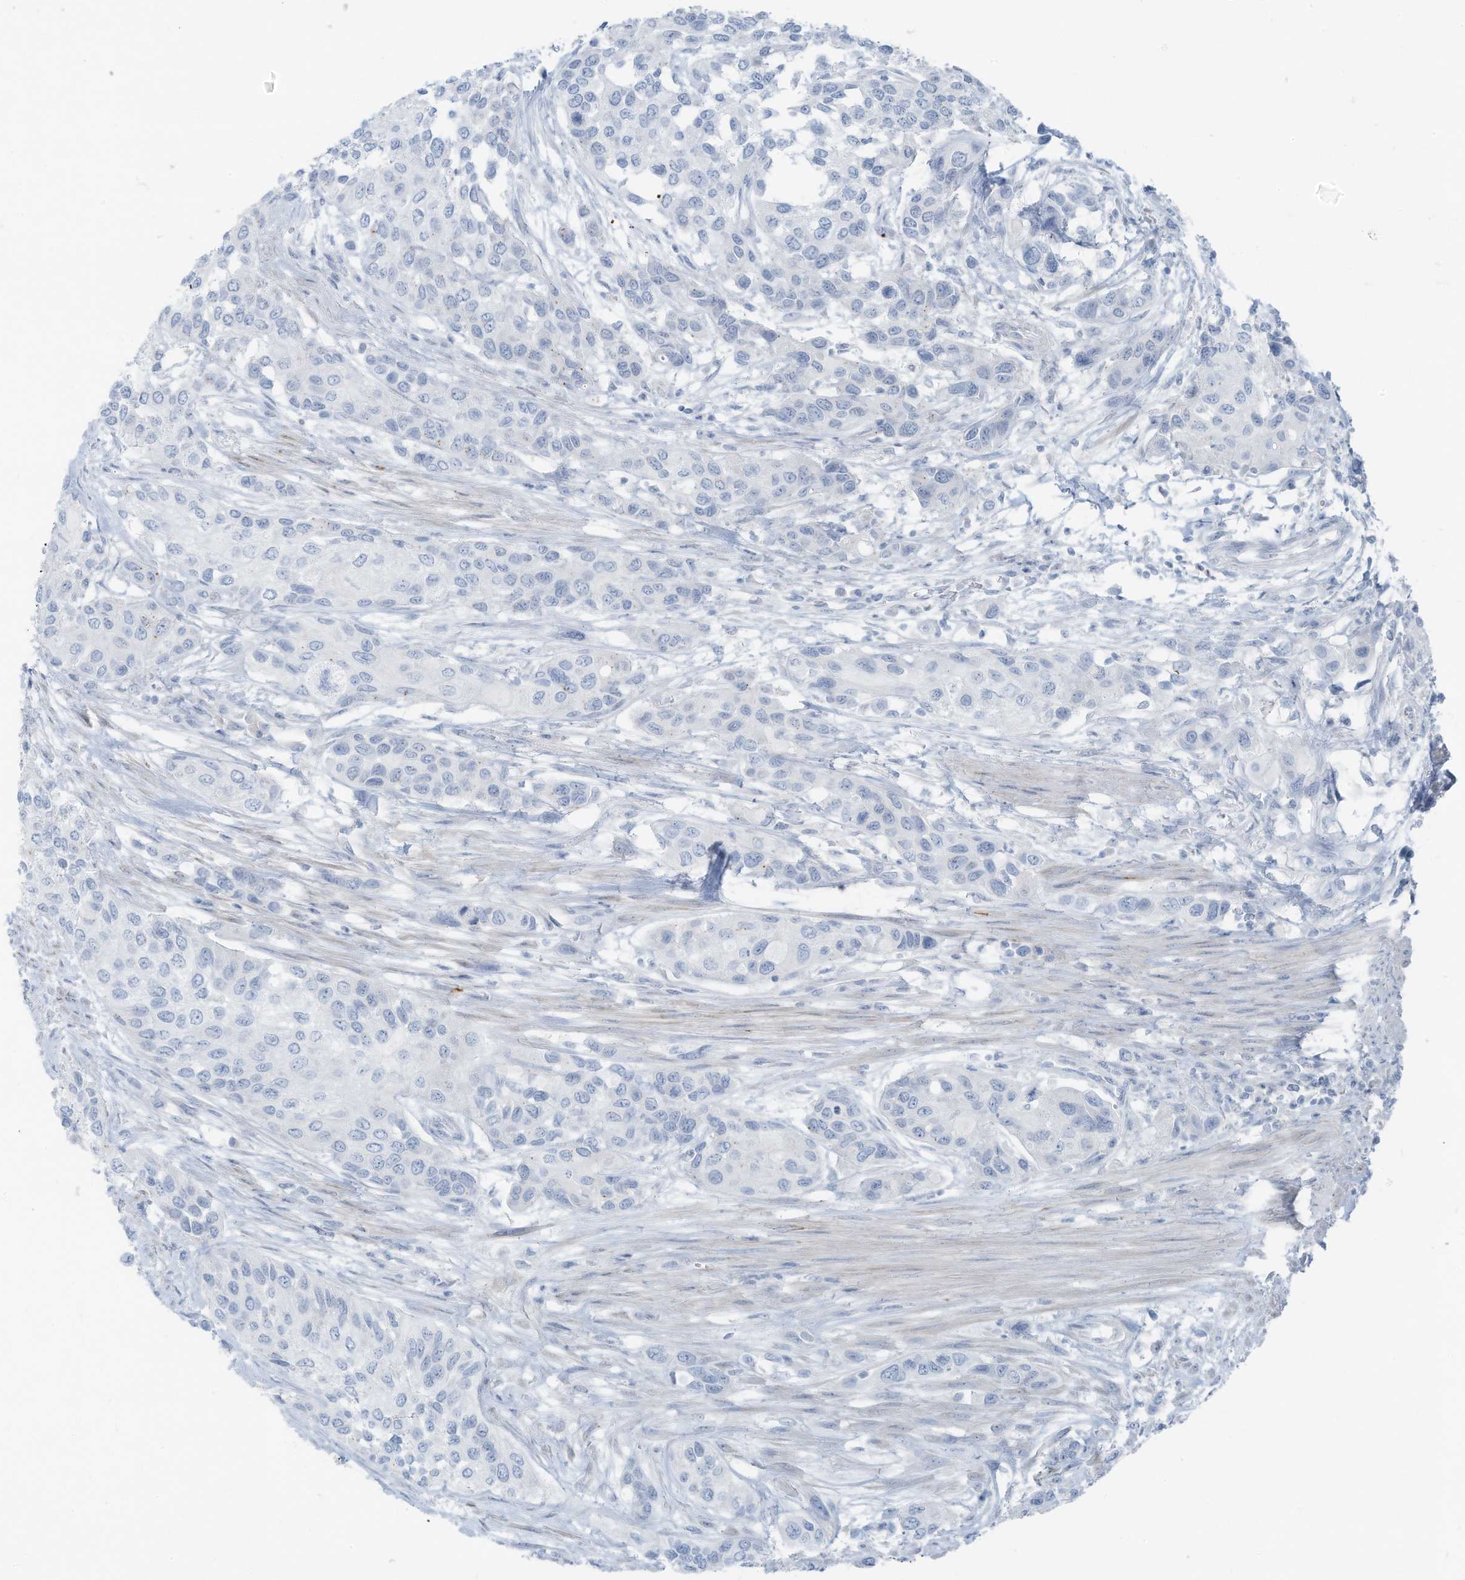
{"staining": {"intensity": "negative", "quantity": "none", "location": "none"}, "tissue": "urothelial cancer", "cell_type": "Tumor cells", "image_type": "cancer", "snomed": [{"axis": "morphology", "description": "Normal tissue, NOS"}, {"axis": "morphology", "description": "Urothelial carcinoma, High grade"}, {"axis": "topography", "description": "Vascular tissue"}, {"axis": "topography", "description": "Urinary bladder"}], "caption": "High magnification brightfield microscopy of urothelial carcinoma (high-grade) stained with DAB (3,3'-diaminobenzidine) (brown) and counterstained with hematoxylin (blue): tumor cells show no significant expression.", "gene": "SLC25A43", "patient": {"sex": "female", "age": 56}}